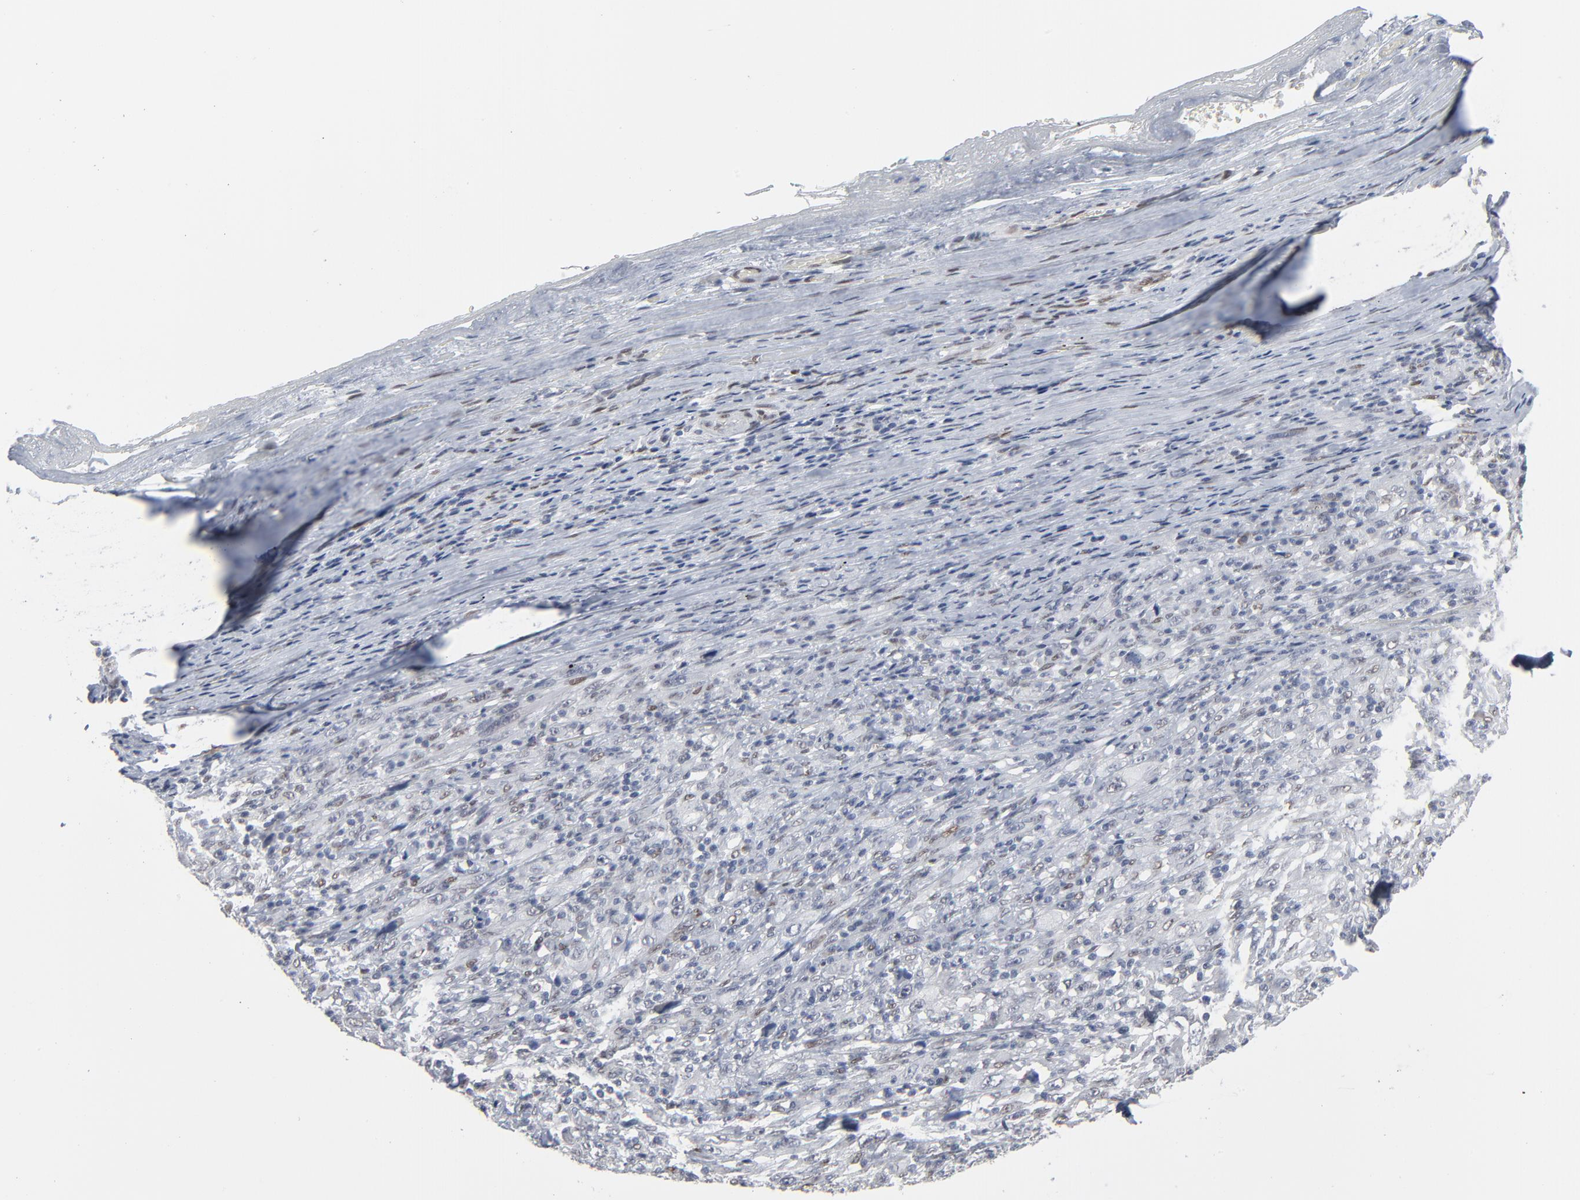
{"staining": {"intensity": "negative", "quantity": "none", "location": "none"}, "tissue": "melanoma", "cell_type": "Tumor cells", "image_type": "cancer", "snomed": [{"axis": "morphology", "description": "Malignant melanoma, Metastatic site"}, {"axis": "topography", "description": "Skin"}], "caption": "A high-resolution histopathology image shows immunohistochemistry staining of melanoma, which demonstrates no significant positivity in tumor cells.", "gene": "ATF7", "patient": {"sex": "female", "age": 56}}